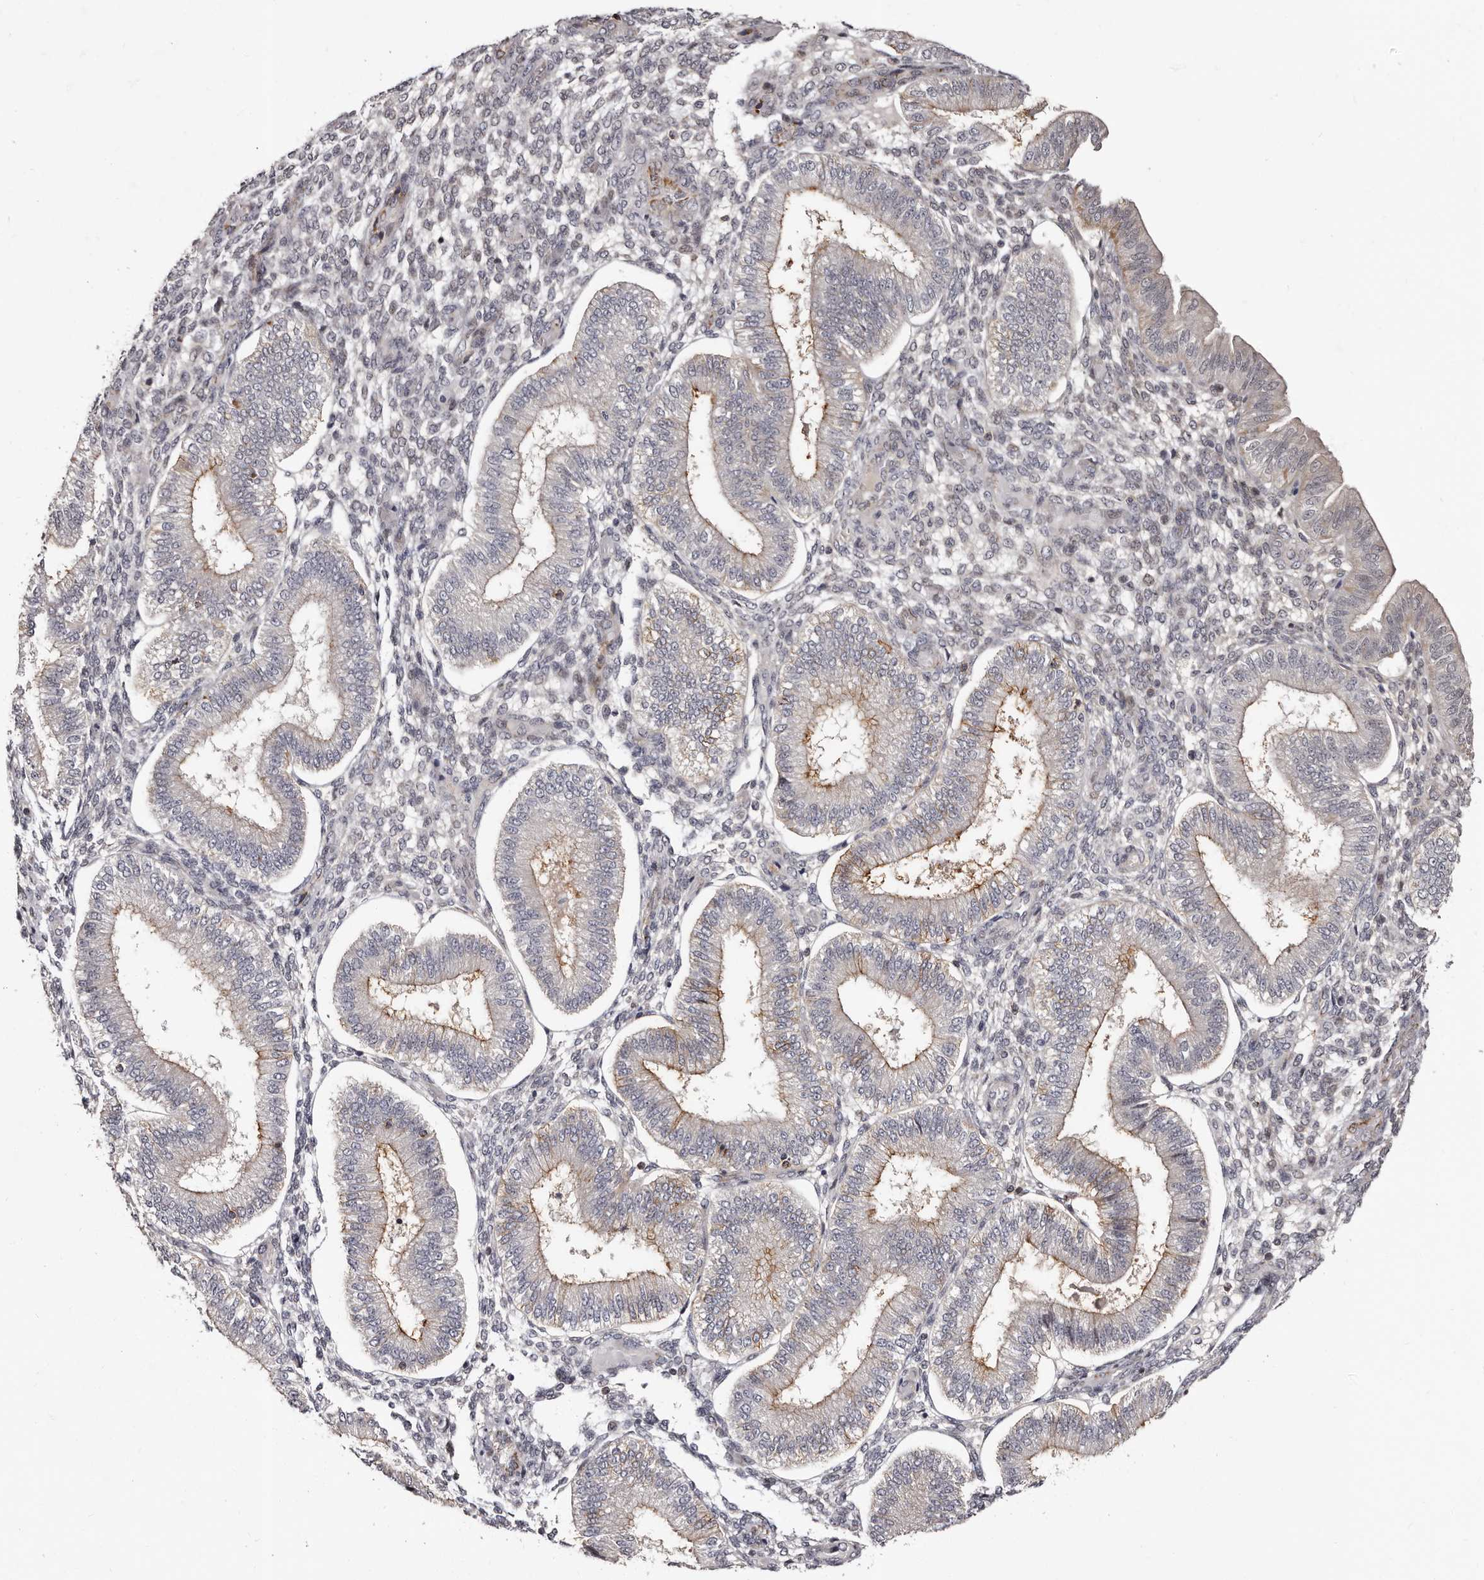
{"staining": {"intensity": "negative", "quantity": "none", "location": "none"}, "tissue": "endometrium", "cell_type": "Cells in endometrial stroma", "image_type": "normal", "snomed": [{"axis": "morphology", "description": "Normal tissue, NOS"}, {"axis": "topography", "description": "Endometrium"}], "caption": "This micrograph is of benign endometrium stained with immunohistochemistry (IHC) to label a protein in brown with the nuclei are counter-stained blue. There is no expression in cells in endometrial stroma.", "gene": "PHF20L1", "patient": {"sex": "female", "age": 39}}